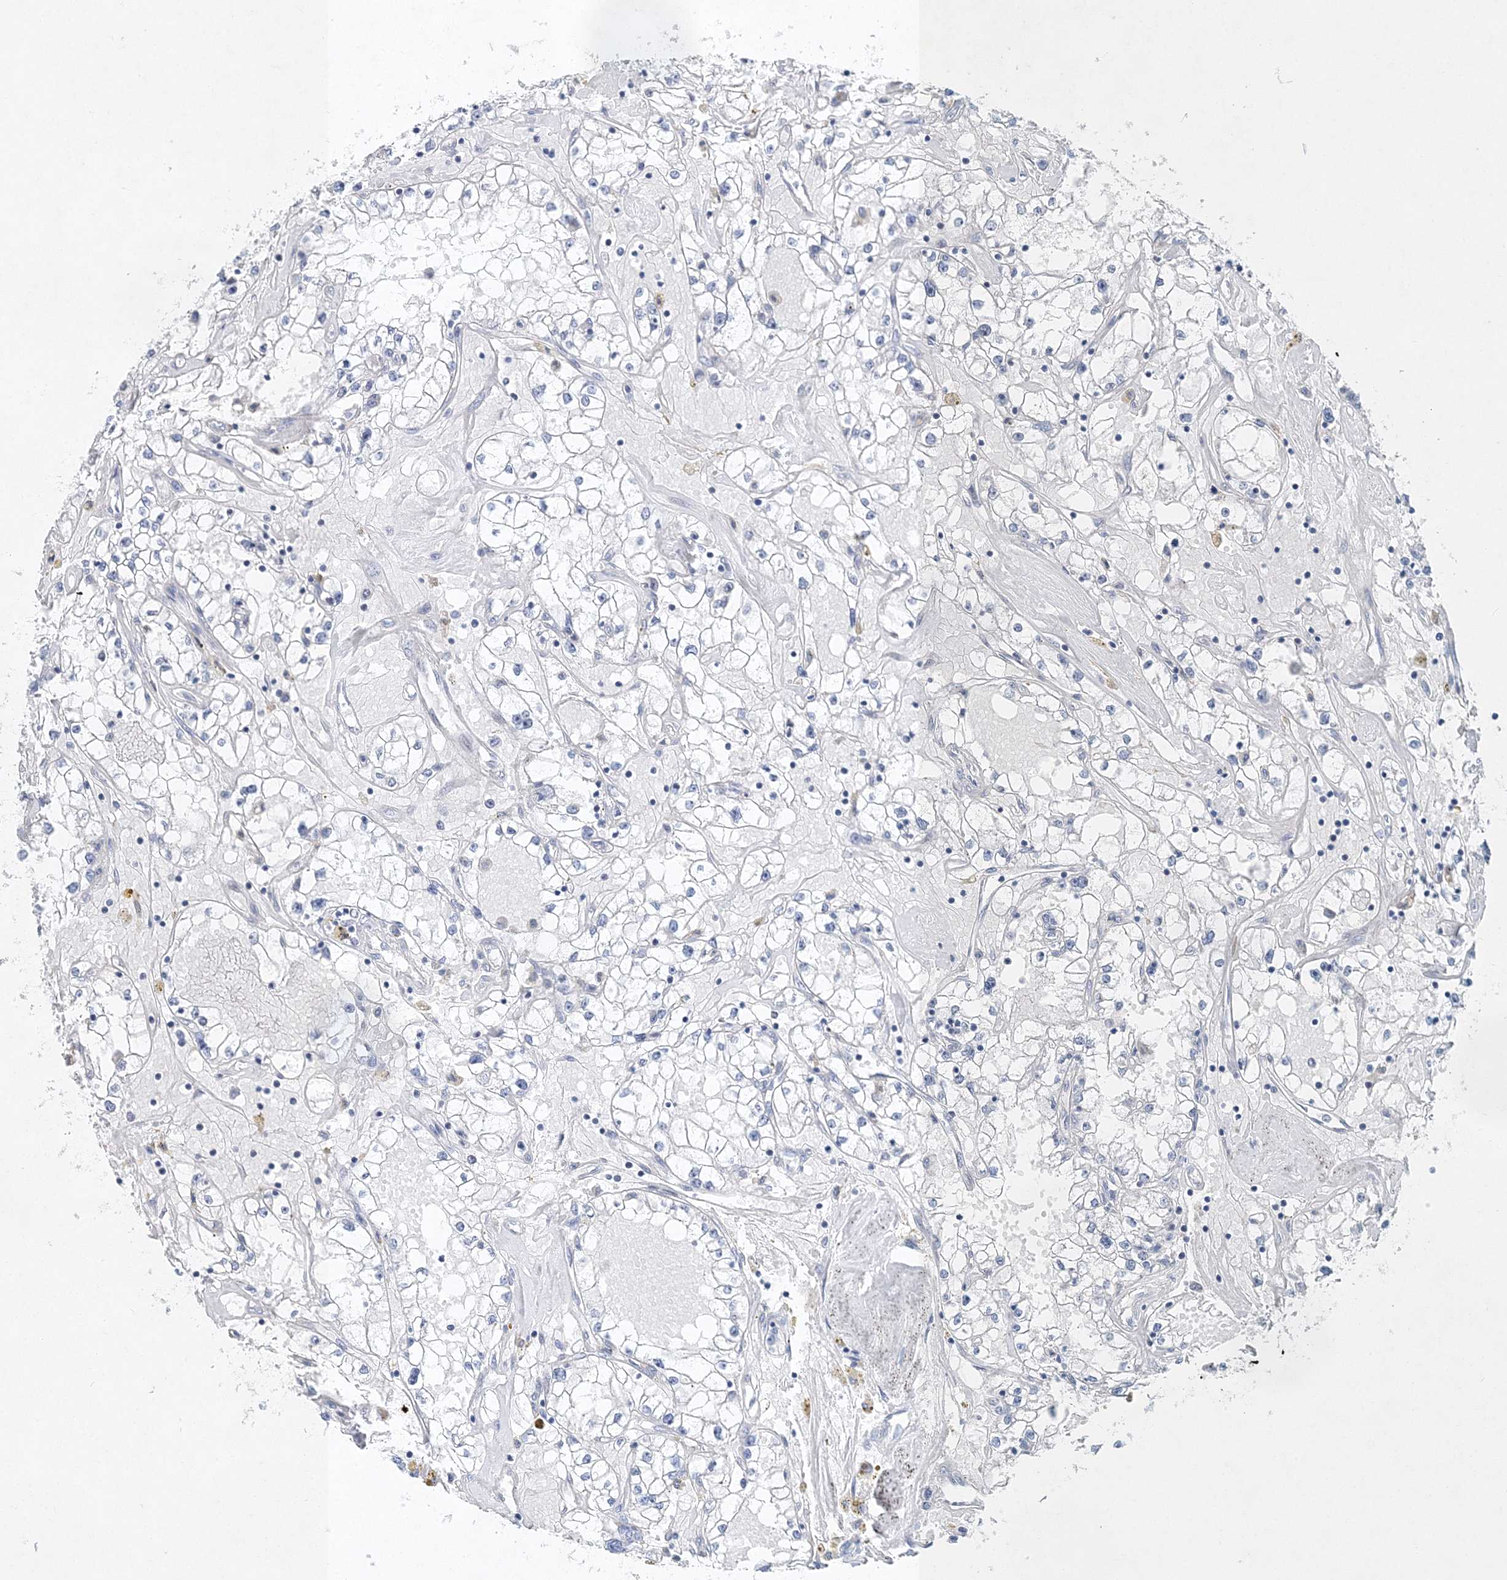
{"staining": {"intensity": "negative", "quantity": "none", "location": "none"}, "tissue": "renal cancer", "cell_type": "Tumor cells", "image_type": "cancer", "snomed": [{"axis": "morphology", "description": "Adenocarcinoma, NOS"}, {"axis": "topography", "description": "Kidney"}], "caption": "Immunohistochemistry of adenocarcinoma (renal) shows no staining in tumor cells. (Immunohistochemistry, brightfield microscopy, high magnification).", "gene": "UIMC1", "patient": {"sex": "male", "age": 56}}